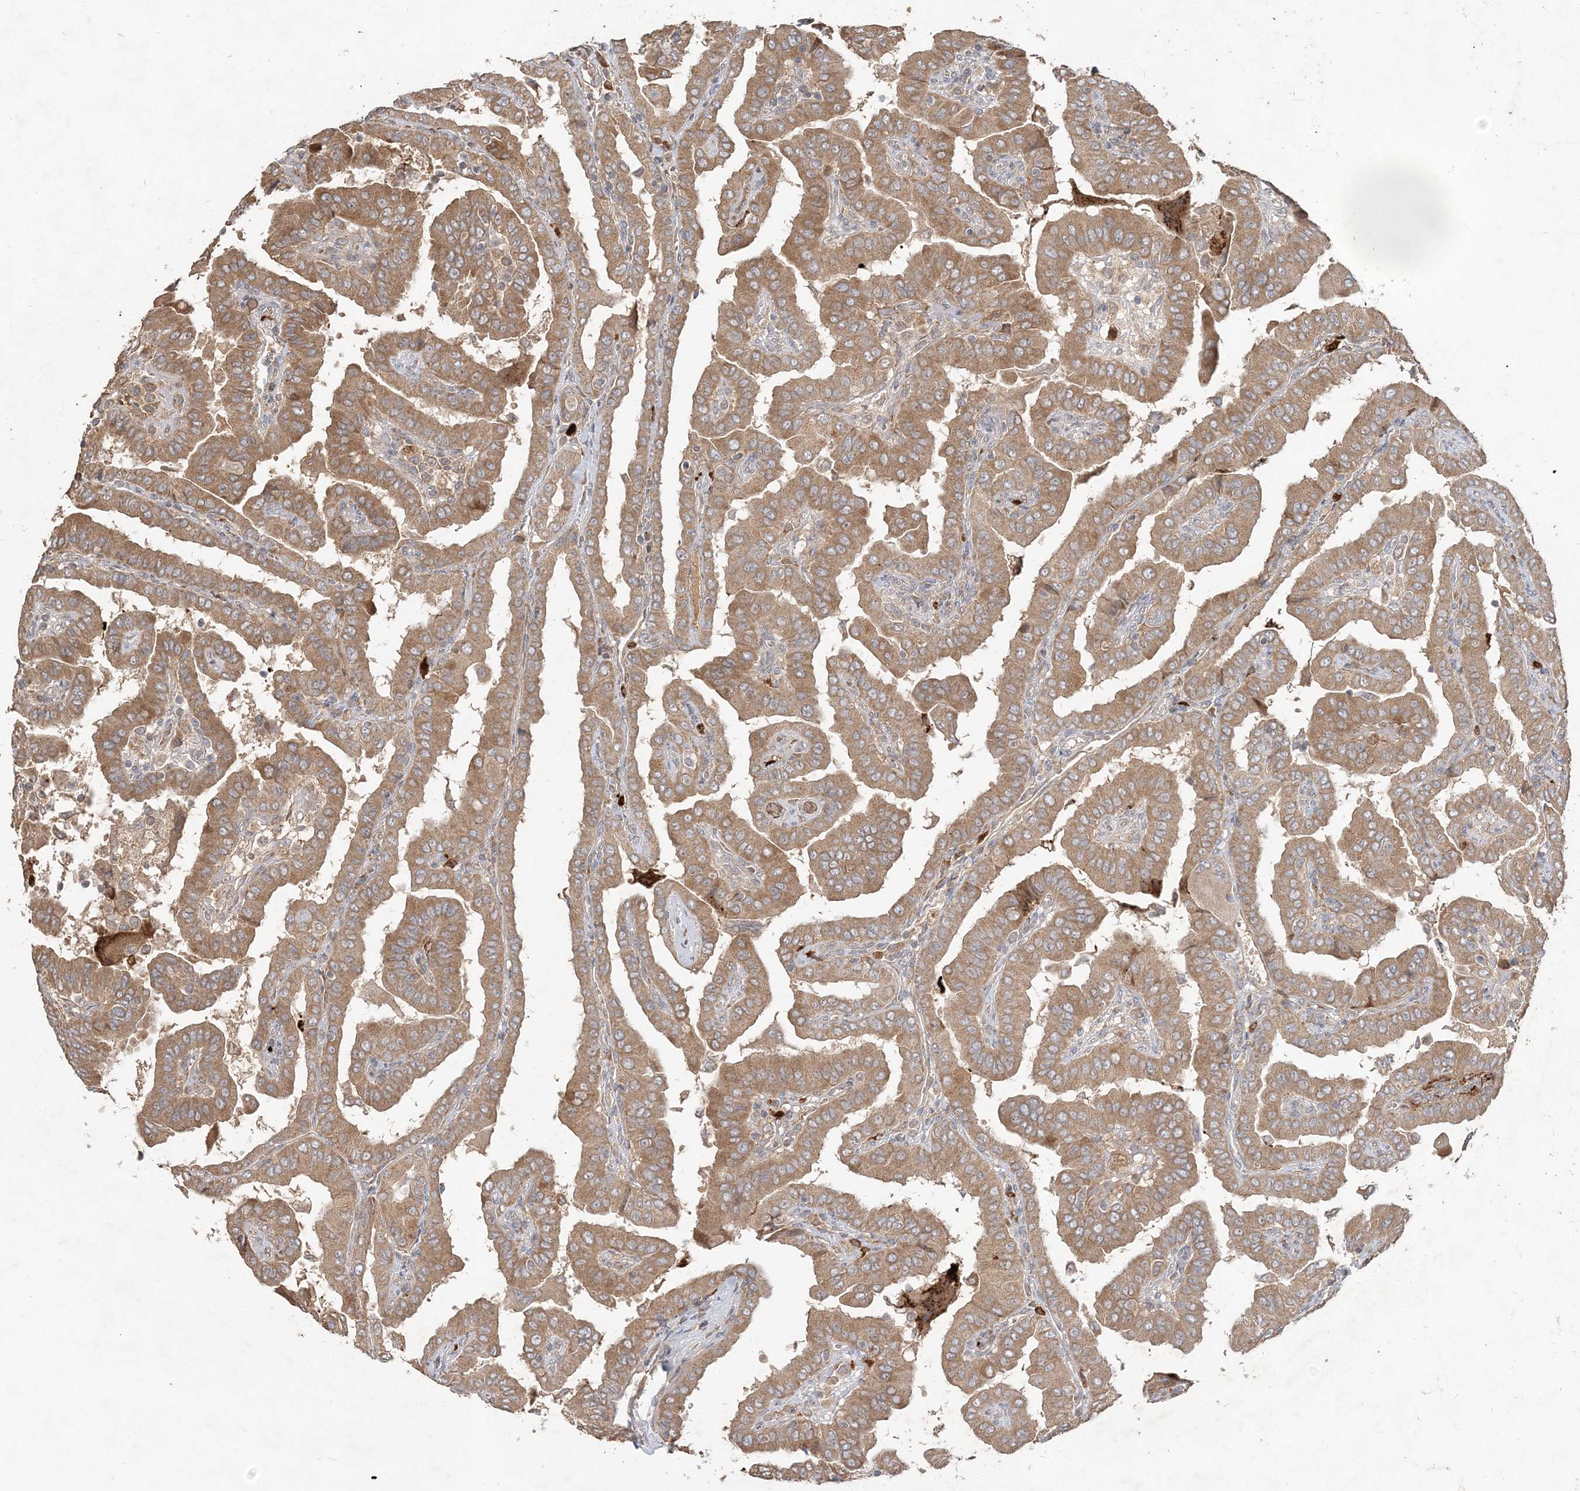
{"staining": {"intensity": "moderate", "quantity": ">75%", "location": "cytoplasmic/membranous"}, "tissue": "thyroid cancer", "cell_type": "Tumor cells", "image_type": "cancer", "snomed": [{"axis": "morphology", "description": "Papillary adenocarcinoma, NOS"}, {"axis": "topography", "description": "Thyroid gland"}], "caption": "Human thyroid cancer (papillary adenocarcinoma) stained with a brown dye shows moderate cytoplasmic/membranous positive positivity in approximately >75% of tumor cells.", "gene": "RAB14", "patient": {"sex": "male", "age": 33}}